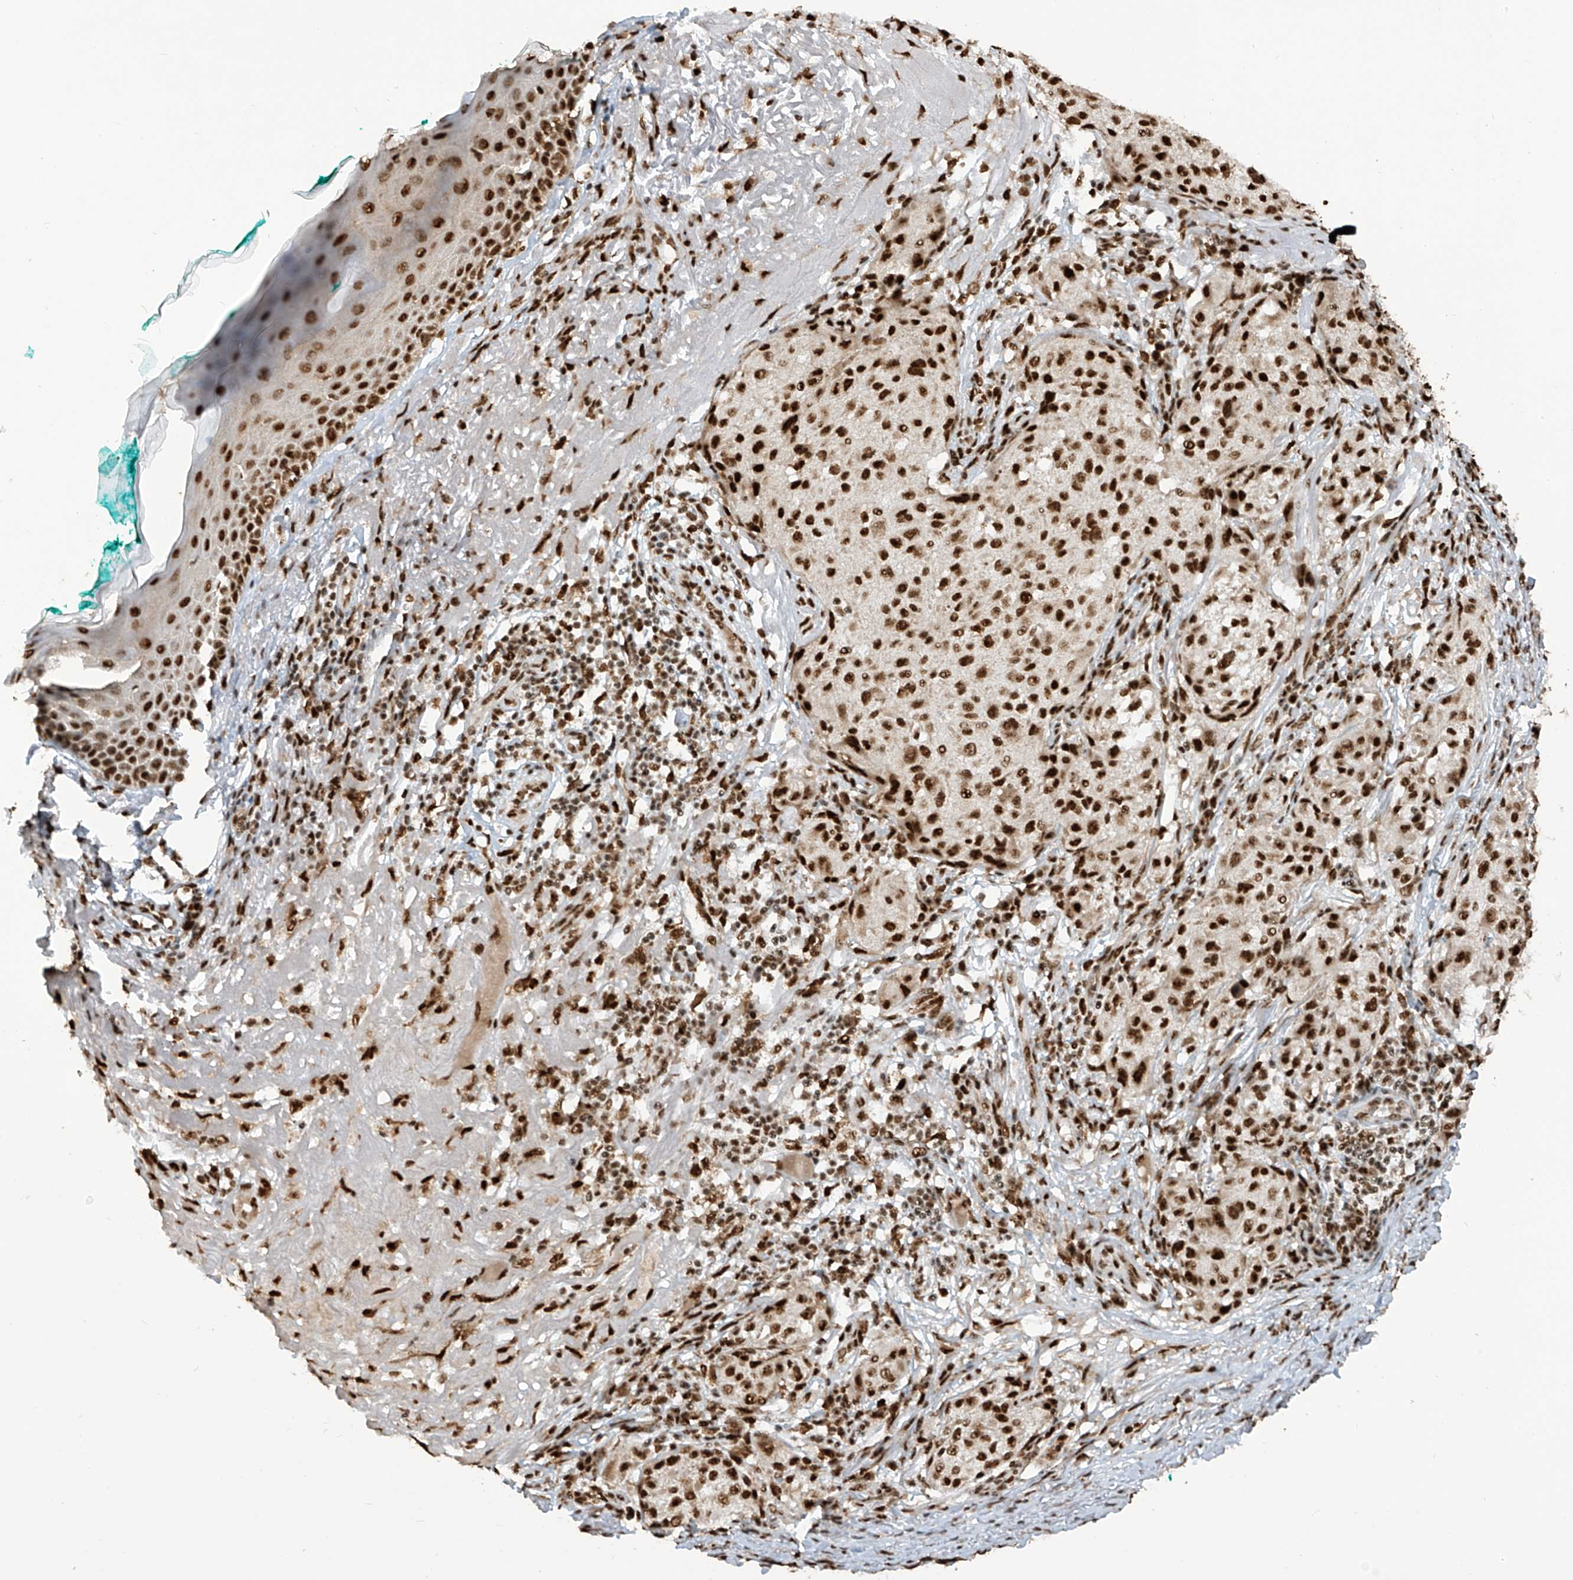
{"staining": {"intensity": "strong", "quantity": ">75%", "location": "nuclear"}, "tissue": "melanoma", "cell_type": "Tumor cells", "image_type": "cancer", "snomed": [{"axis": "morphology", "description": "Necrosis, NOS"}, {"axis": "morphology", "description": "Malignant melanoma, NOS"}, {"axis": "topography", "description": "Skin"}], "caption": "Protein positivity by IHC reveals strong nuclear staining in approximately >75% of tumor cells in malignant melanoma.", "gene": "LBH", "patient": {"sex": "female", "age": 87}}